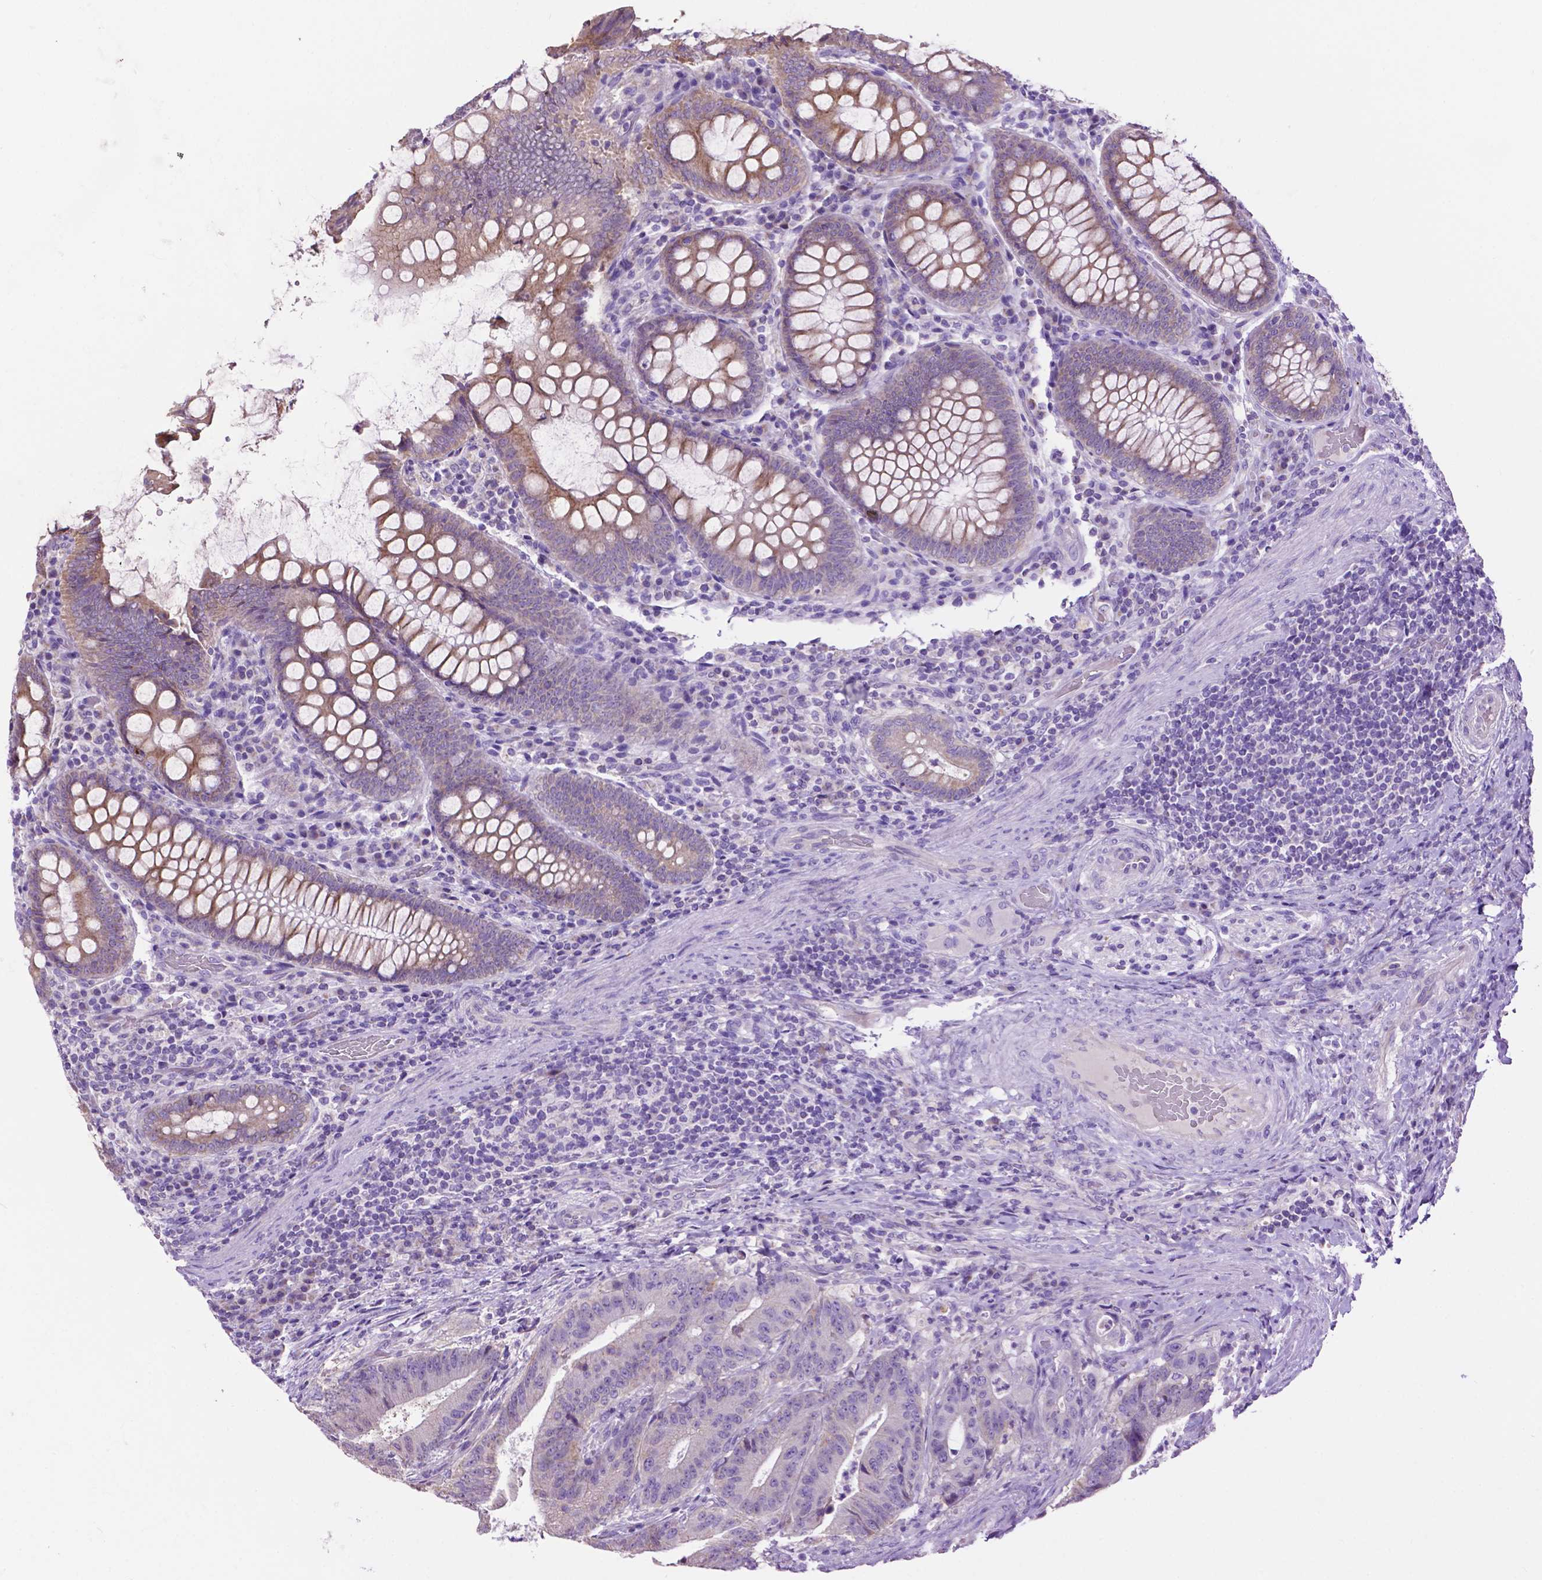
{"staining": {"intensity": "weak", "quantity": "<25%", "location": "cytoplasmic/membranous"}, "tissue": "colorectal cancer", "cell_type": "Tumor cells", "image_type": "cancer", "snomed": [{"axis": "morphology", "description": "Adenocarcinoma, NOS"}, {"axis": "topography", "description": "Colon"}], "caption": "High magnification brightfield microscopy of colorectal cancer stained with DAB (3,3'-diaminobenzidine) (brown) and counterstained with hematoxylin (blue): tumor cells show no significant expression.", "gene": "PHYHIP", "patient": {"sex": "female", "age": 43}}